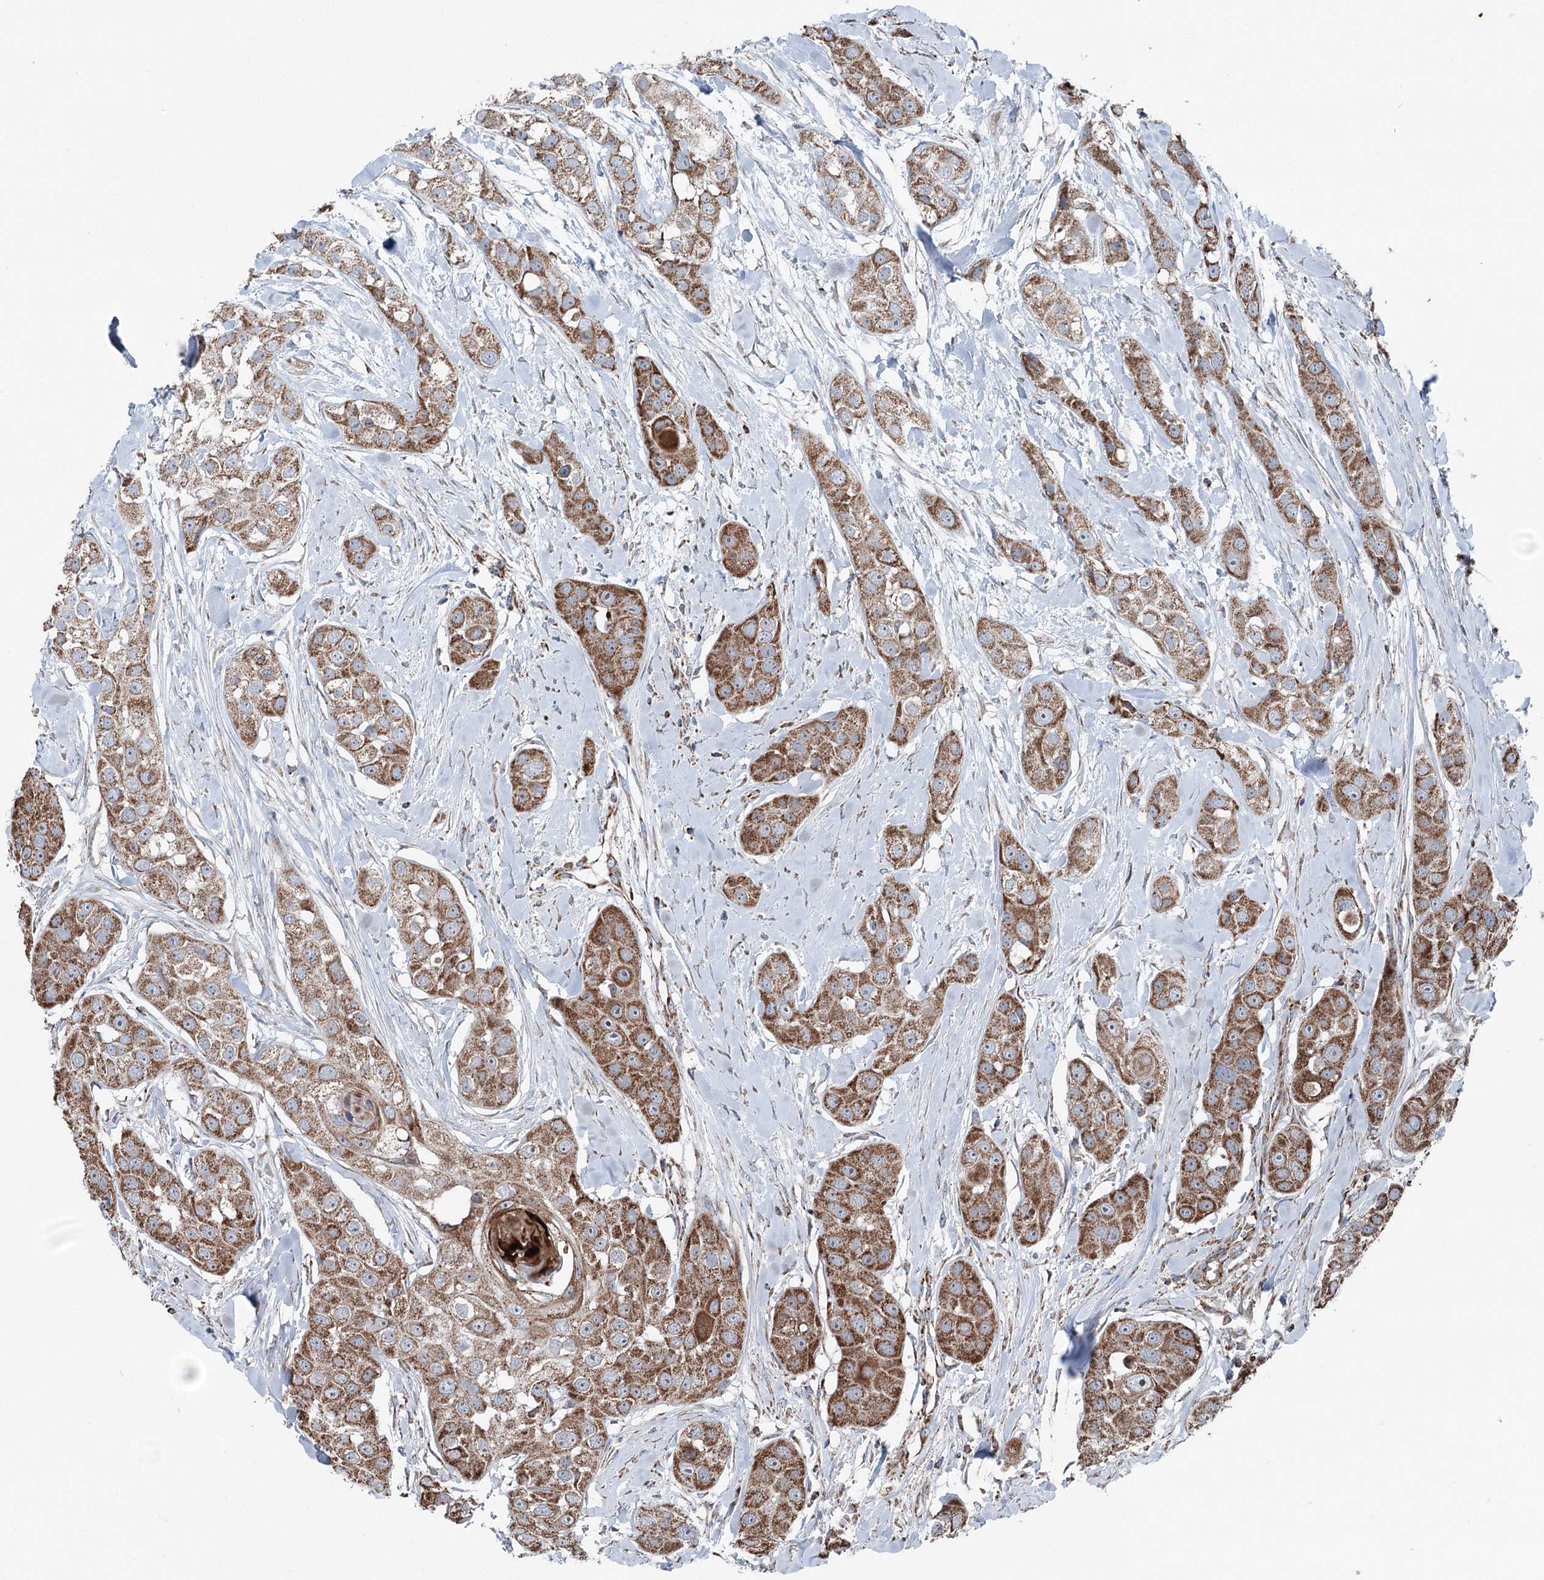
{"staining": {"intensity": "strong", "quantity": ">75%", "location": "cytoplasmic/membranous"}, "tissue": "head and neck cancer", "cell_type": "Tumor cells", "image_type": "cancer", "snomed": [{"axis": "morphology", "description": "Normal tissue, NOS"}, {"axis": "morphology", "description": "Squamous cell carcinoma, NOS"}, {"axis": "topography", "description": "Skeletal muscle"}, {"axis": "topography", "description": "Head-Neck"}], "caption": "Protein expression analysis of head and neck squamous cell carcinoma reveals strong cytoplasmic/membranous staining in approximately >75% of tumor cells.", "gene": "UCN3", "patient": {"sex": "male", "age": 51}}